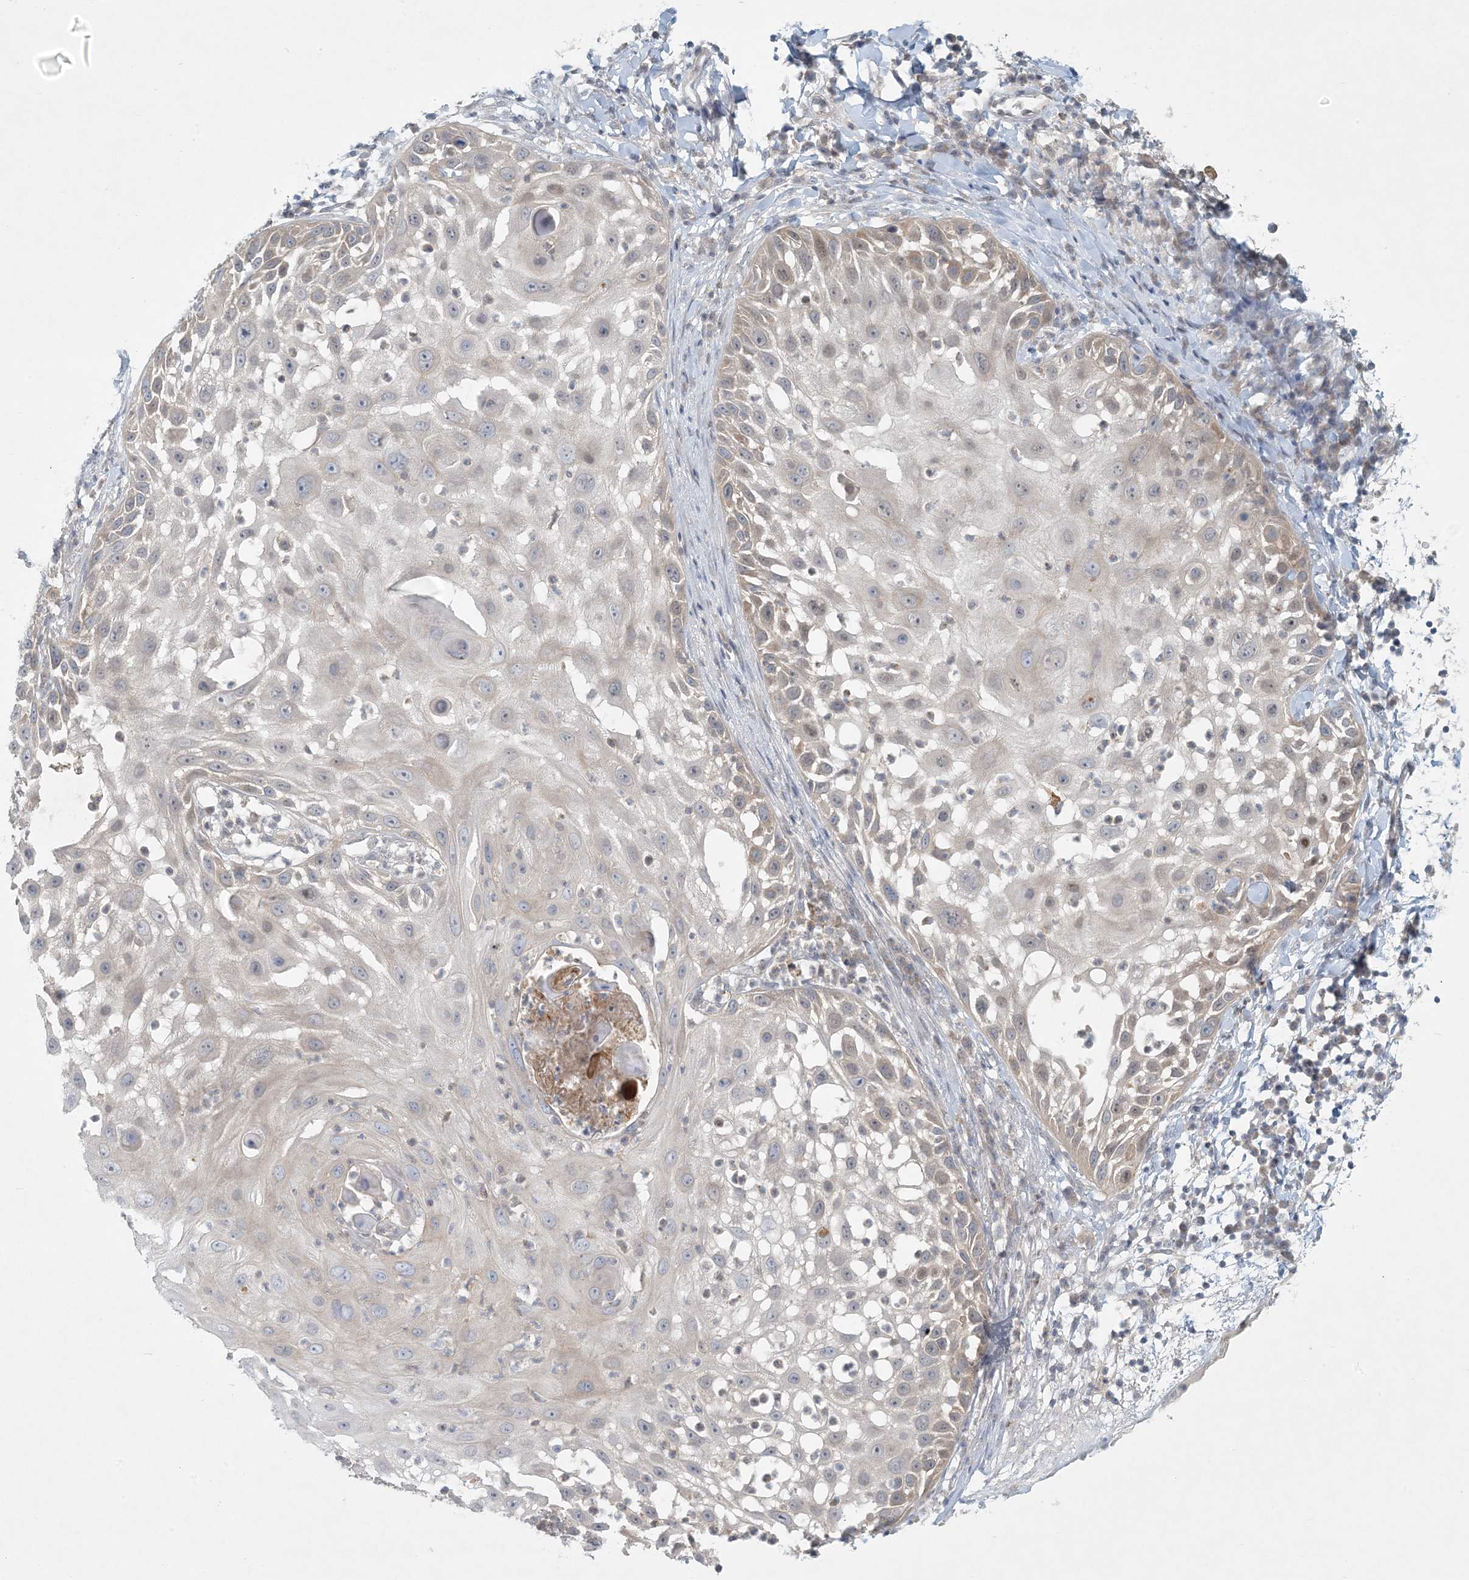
{"staining": {"intensity": "weak", "quantity": "<25%", "location": "cytoplasmic/membranous"}, "tissue": "skin cancer", "cell_type": "Tumor cells", "image_type": "cancer", "snomed": [{"axis": "morphology", "description": "Squamous cell carcinoma, NOS"}, {"axis": "topography", "description": "Skin"}], "caption": "Tumor cells show no significant protein positivity in skin cancer.", "gene": "OBI1", "patient": {"sex": "female", "age": 44}}